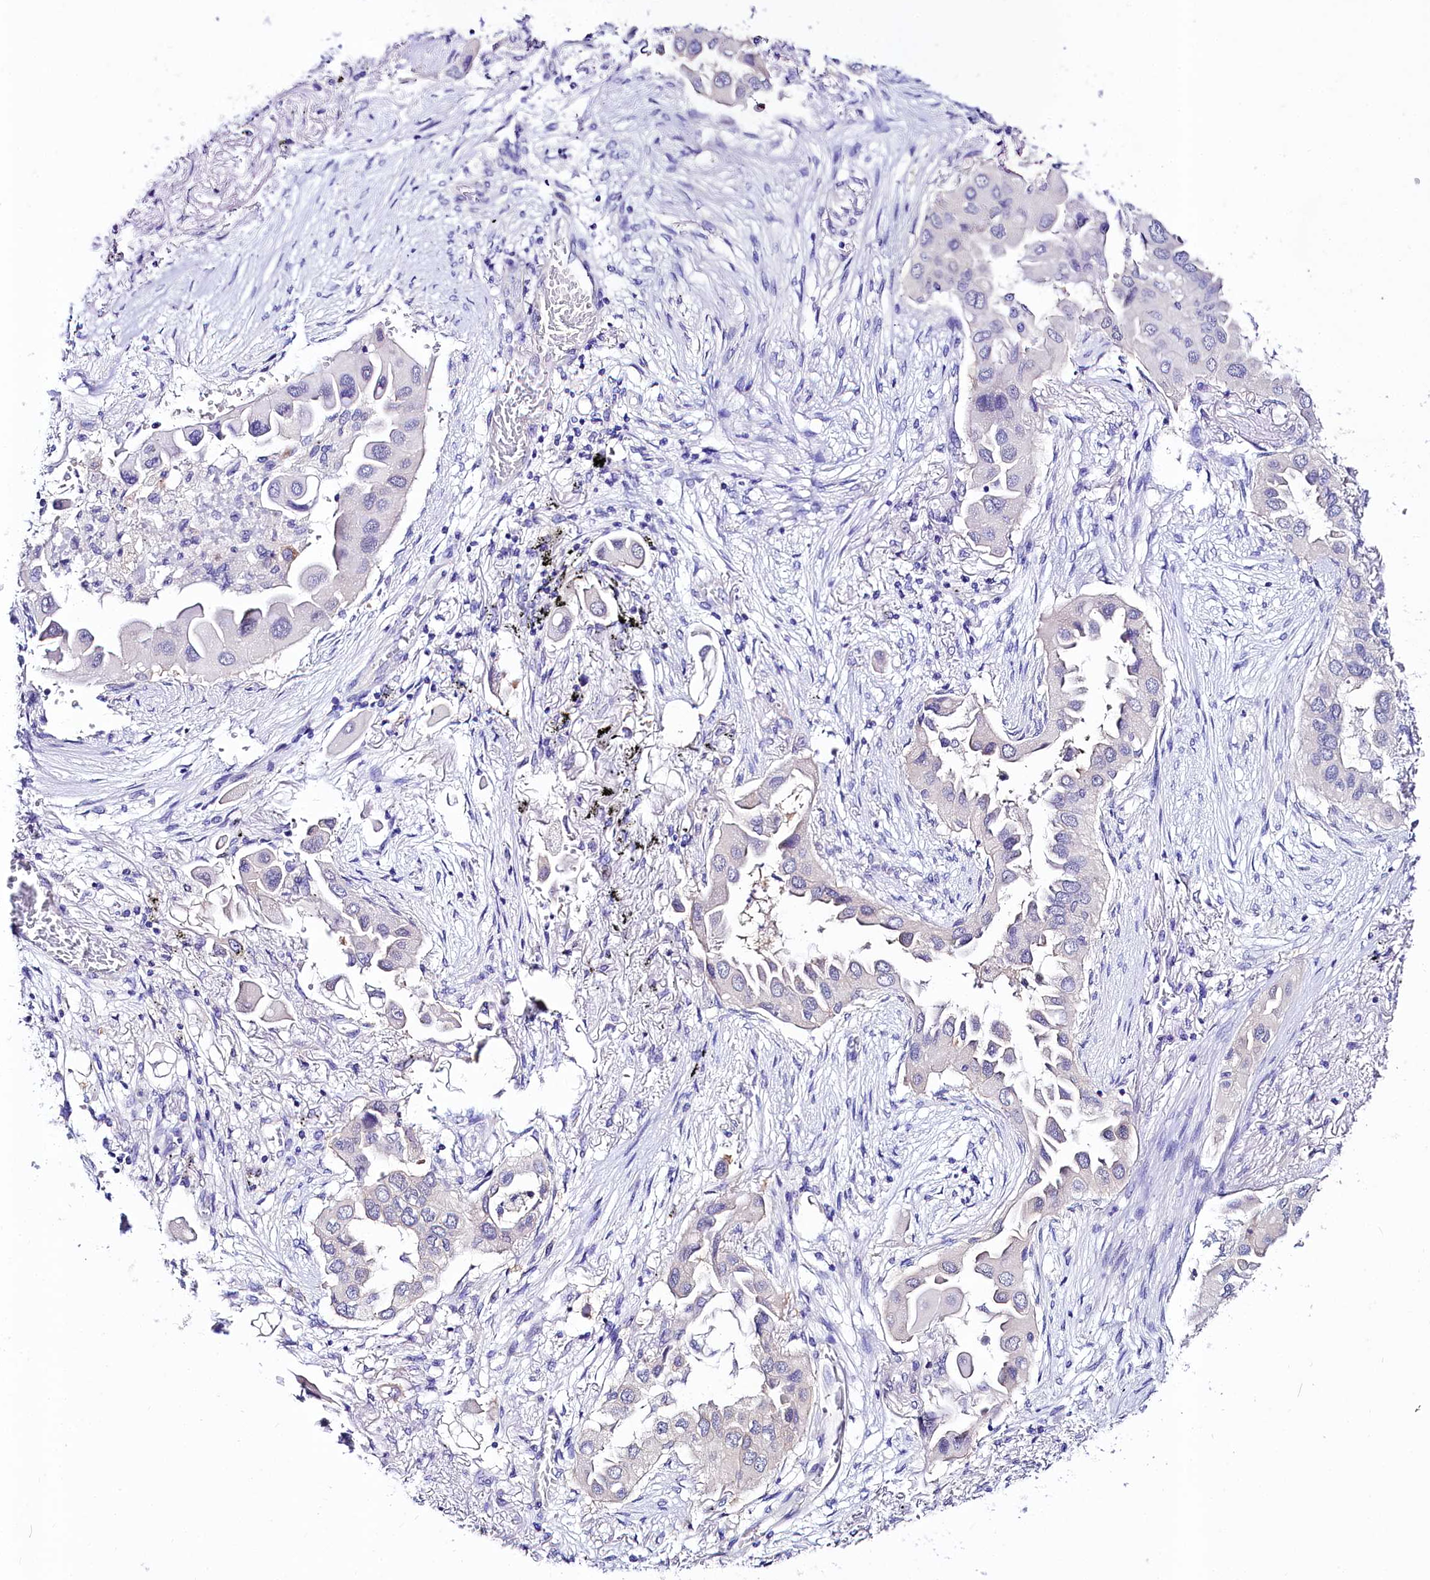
{"staining": {"intensity": "negative", "quantity": "none", "location": "none"}, "tissue": "lung cancer", "cell_type": "Tumor cells", "image_type": "cancer", "snomed": [{"axis": "morphology", "description": "Adenocarcinoma, NOS"}, {"axis": "topography", "description": "Lung"}], "caption": "Lung cancer was stained to show a protein in brown. There is no significant positivity in tumor cells.", "gene": "ABHD5", "patient": {"sex": "female", "age": 76}}